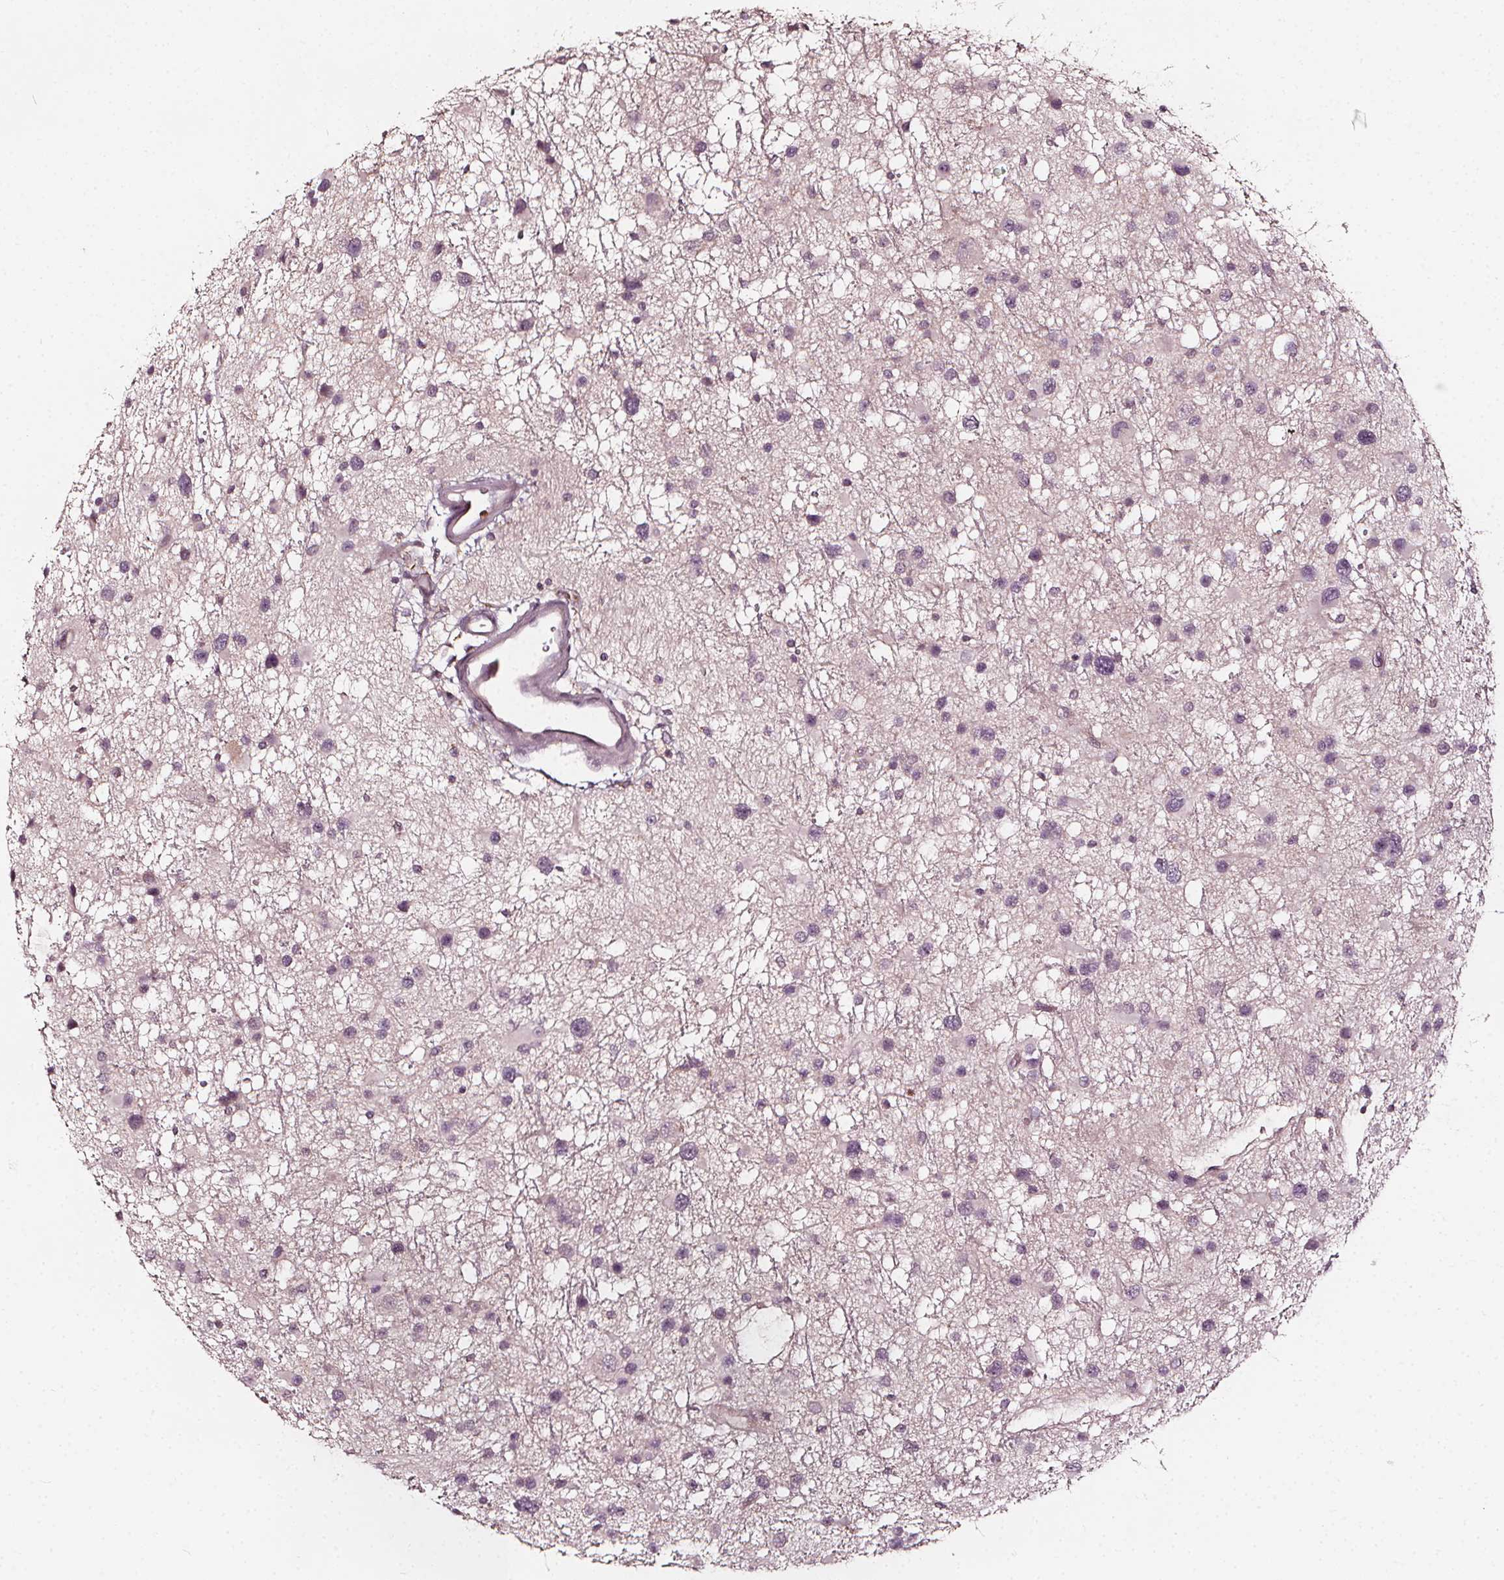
{"staining": {"intensity": "negative", "quantity": "none", "location": "none"}, "tissue": "glioma", "cell_type": "Tumor cells", "image_type": "cancer", "snomed": [{"axis": "morphology", "description": "Glioma, malignant, Low grade"}, {"axis": "topography", "description": "Brain"}], "caption": "Malignant glioma (low-grade) stained for a protein using immunohistochemistry (IHC) shows no staining tumor cells.", "gene": "NPC1L1", "patient": {"sex": "female", "age": 32}}